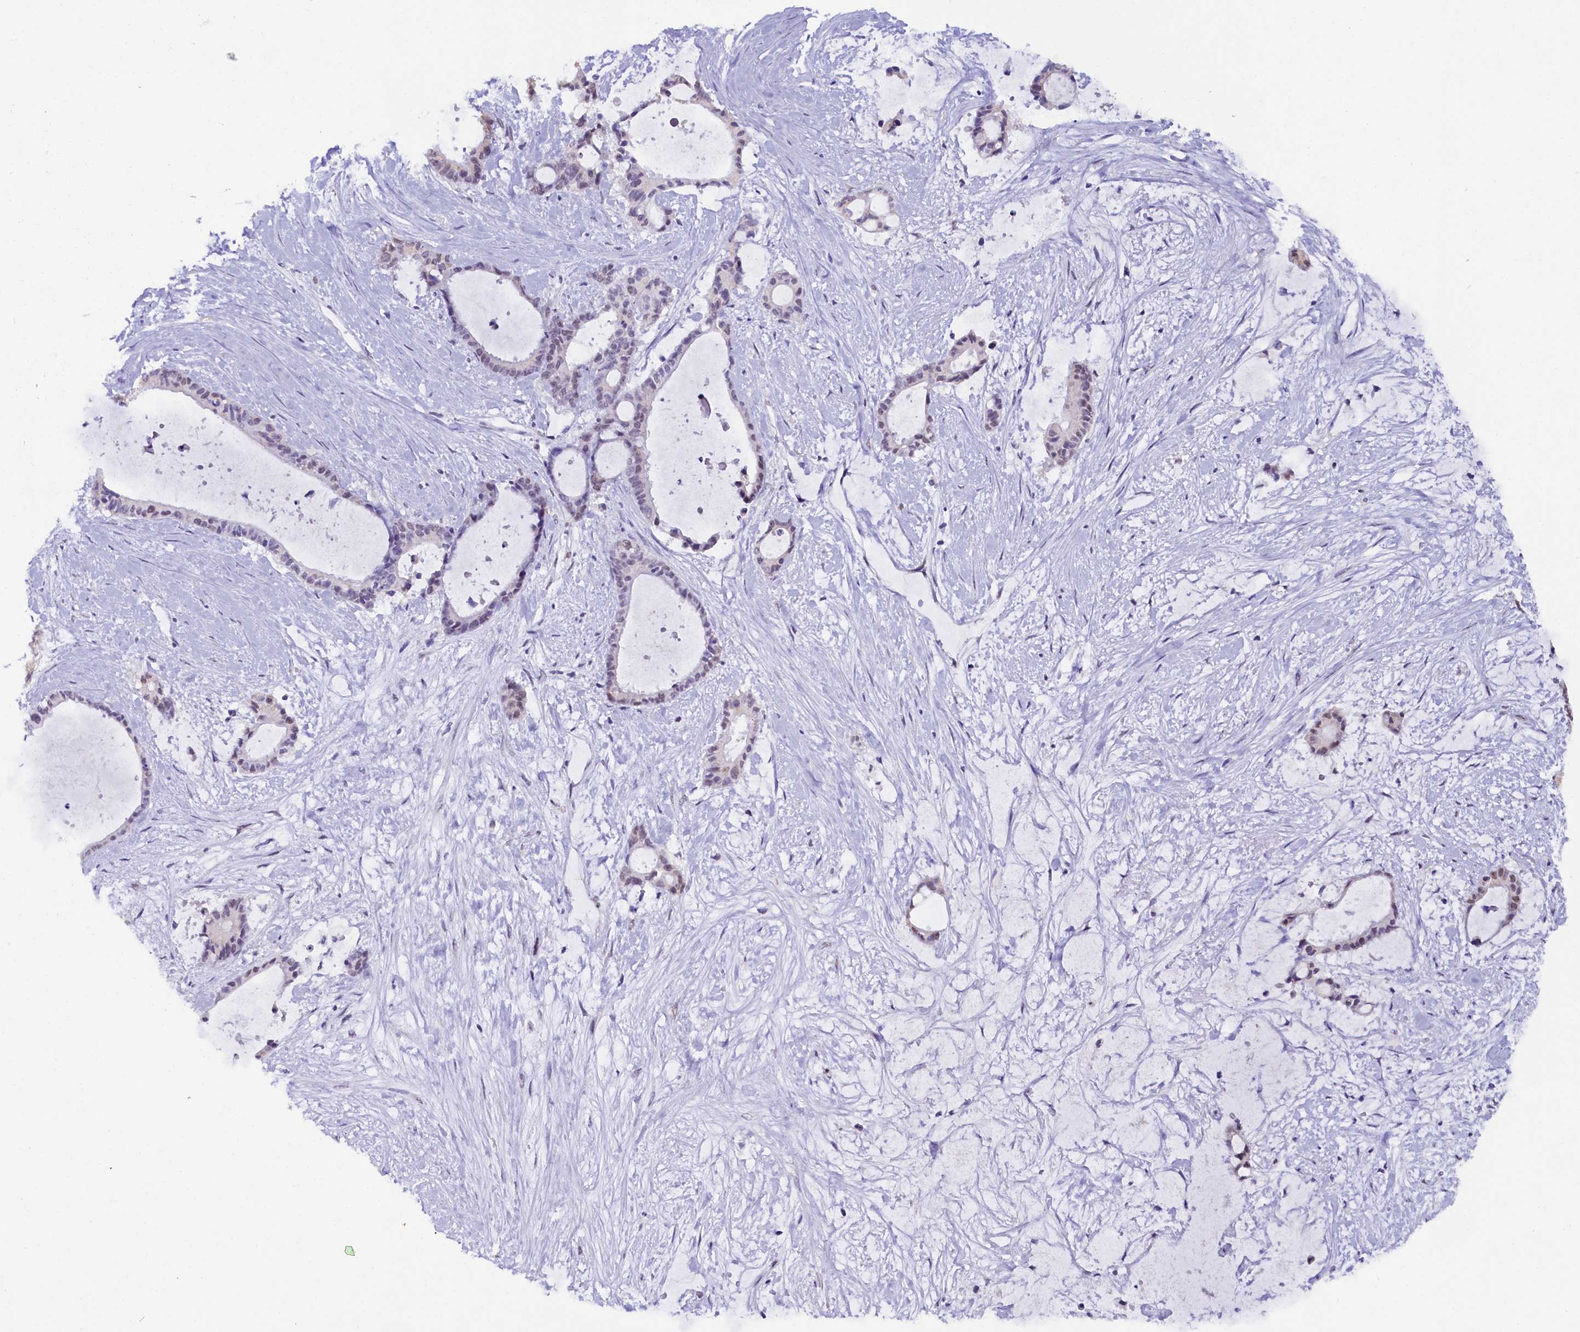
{"staining": {"intensity": "negative", "quantity": "none", "location": "none"}, "tissue": "liver cancer", "cell_type": "Tumor cells", "image_type": "cancer", "snomed": [{"axis": "morphology", "description": "Normal tissue, NOS"}, {"axis": "morphology", "description": "Cholangiocarcinoma"}, {"axis": "topography", "description": "Liver"}, {"axis": "topography", "description": "Peripheral nerve tissue"}], "caption": "High power microscopy histopathology image of an immunohistochemistry (IHC) micrograph of liver cancer (cholangiocarcinoma), revealing no significant staining in tumor cells.", "gene": "NCBP1", "patient": {"sex": "female", "age": 73}}